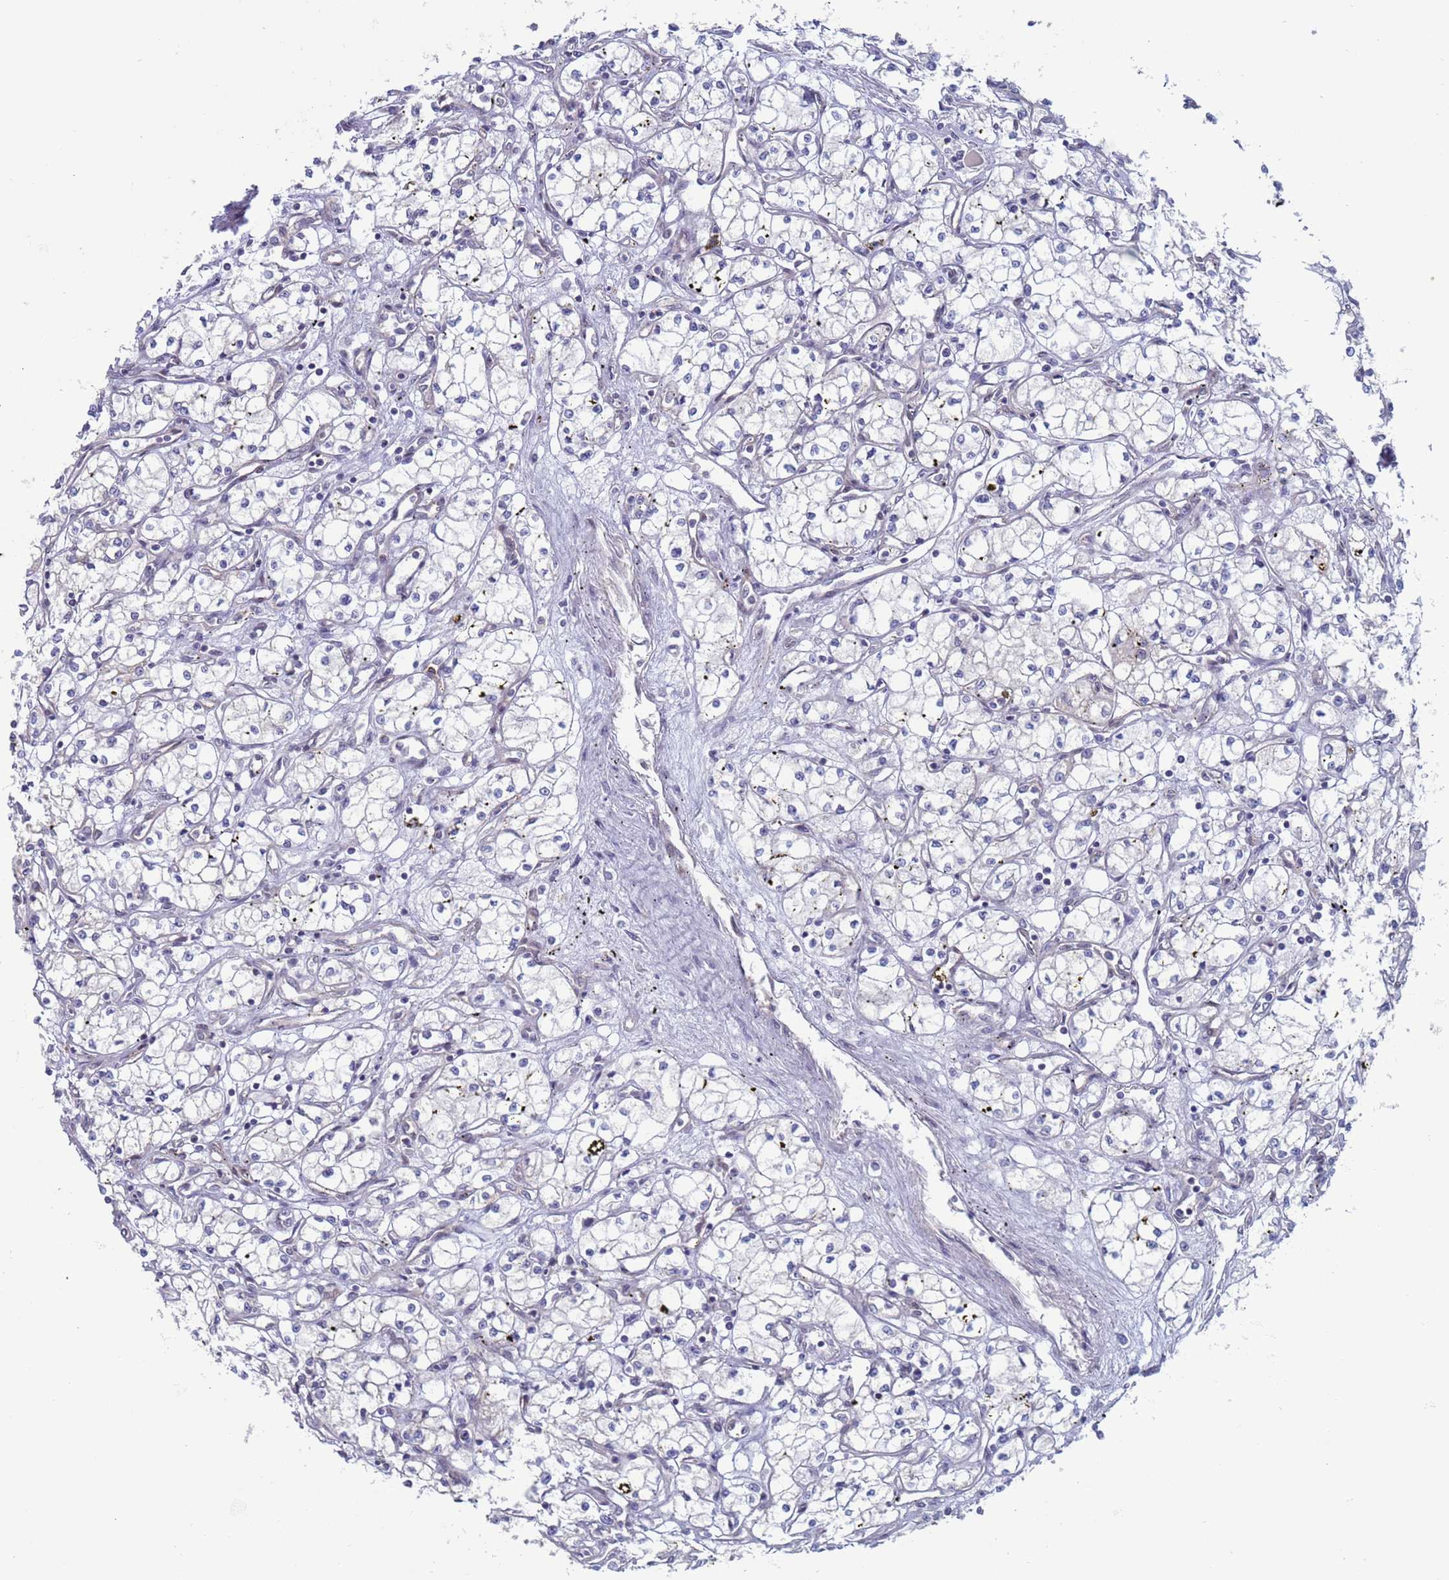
{"staining": {"intensity": "negative", "quantity": "none", "location": "none"}, "tissue": "renal cancer", "cell_type": "Tumor cells", "image_type": "cancer", "snomed": [{"axis": "morphology", "description": "Adenocarcinoma, NOS"}, {"axis": "topography", "description": "Kidney"}], "caption": "Immunohistochemistry photomicrograph of neoplastic tissue: renal cancer (adenocarcinoma) stained with DAB shows no significant protein staining in tumor cells. The staining was performed using DAB to visualize the protein expression in brown, while the nuclei were stained in blue with hematoxylin (Magnification: 20x).", "gene": "SAE1", "patient": {"sex": "male", "age": 59}}